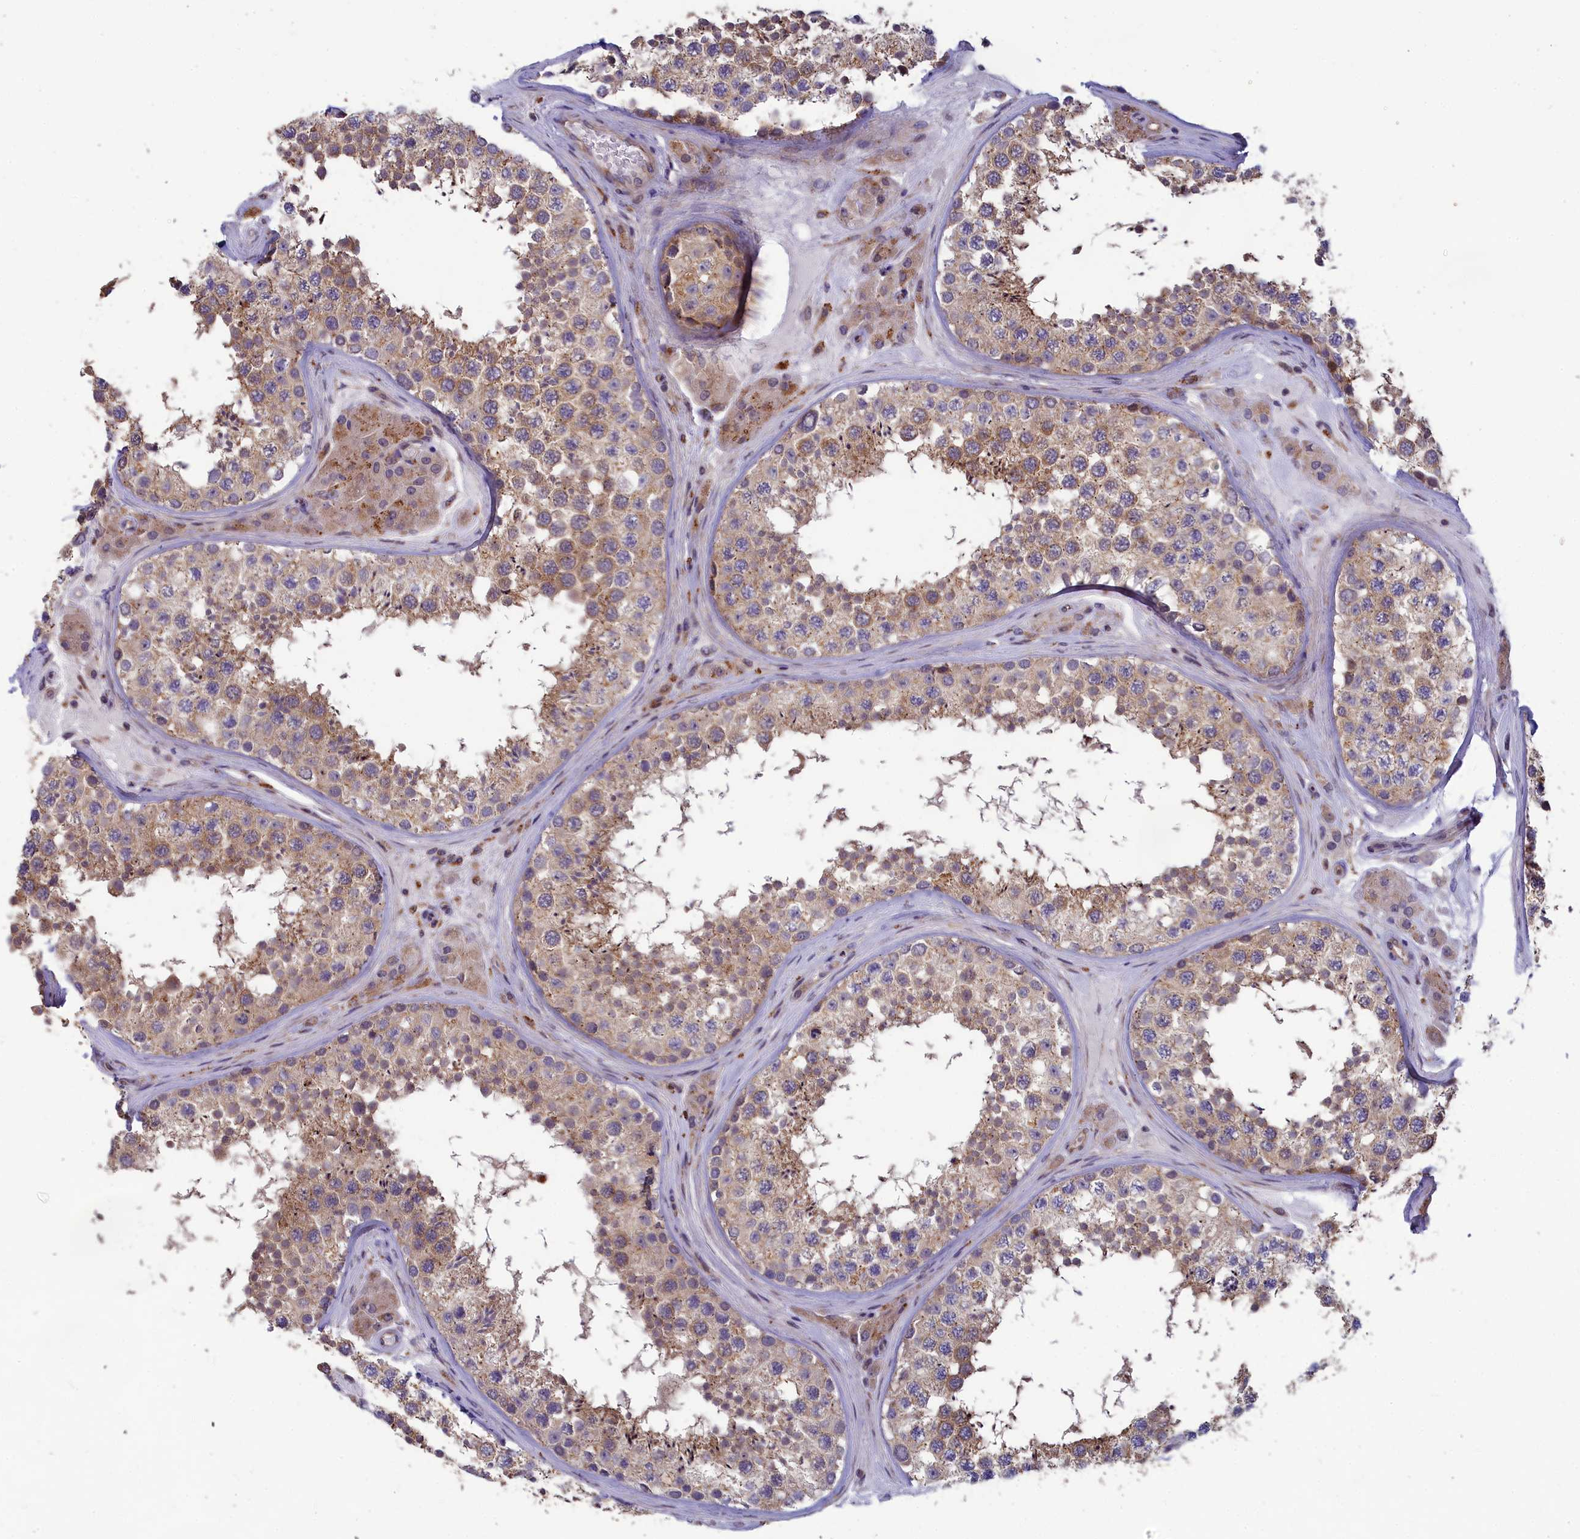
{"staining": {"intensity": "moderate", "quantity": "25%-75%", "location": "cytoplasmic/membranous"}, "tissue": "testis", "cell_type": "Cells in seminiferous ducts", "image_type": "normal", "snomed": [{"axis": "morphology", "description": "Normal tissue, NOS"}, {"axis": "topography", "description": "Testis"}], "caption": "Unremarkable testis demonstrates moderate cytoplasmic/membranous expression in about 25%-75% of cells in seminiferous ducts, visualized by immunohistochemistry. Using DAB (brown) and hematoxylin (blue) stains, captured at high magnification using brightfield microscopy.", "gene": "BLTP2", "patient": {"sex": "male", "age": 46}}